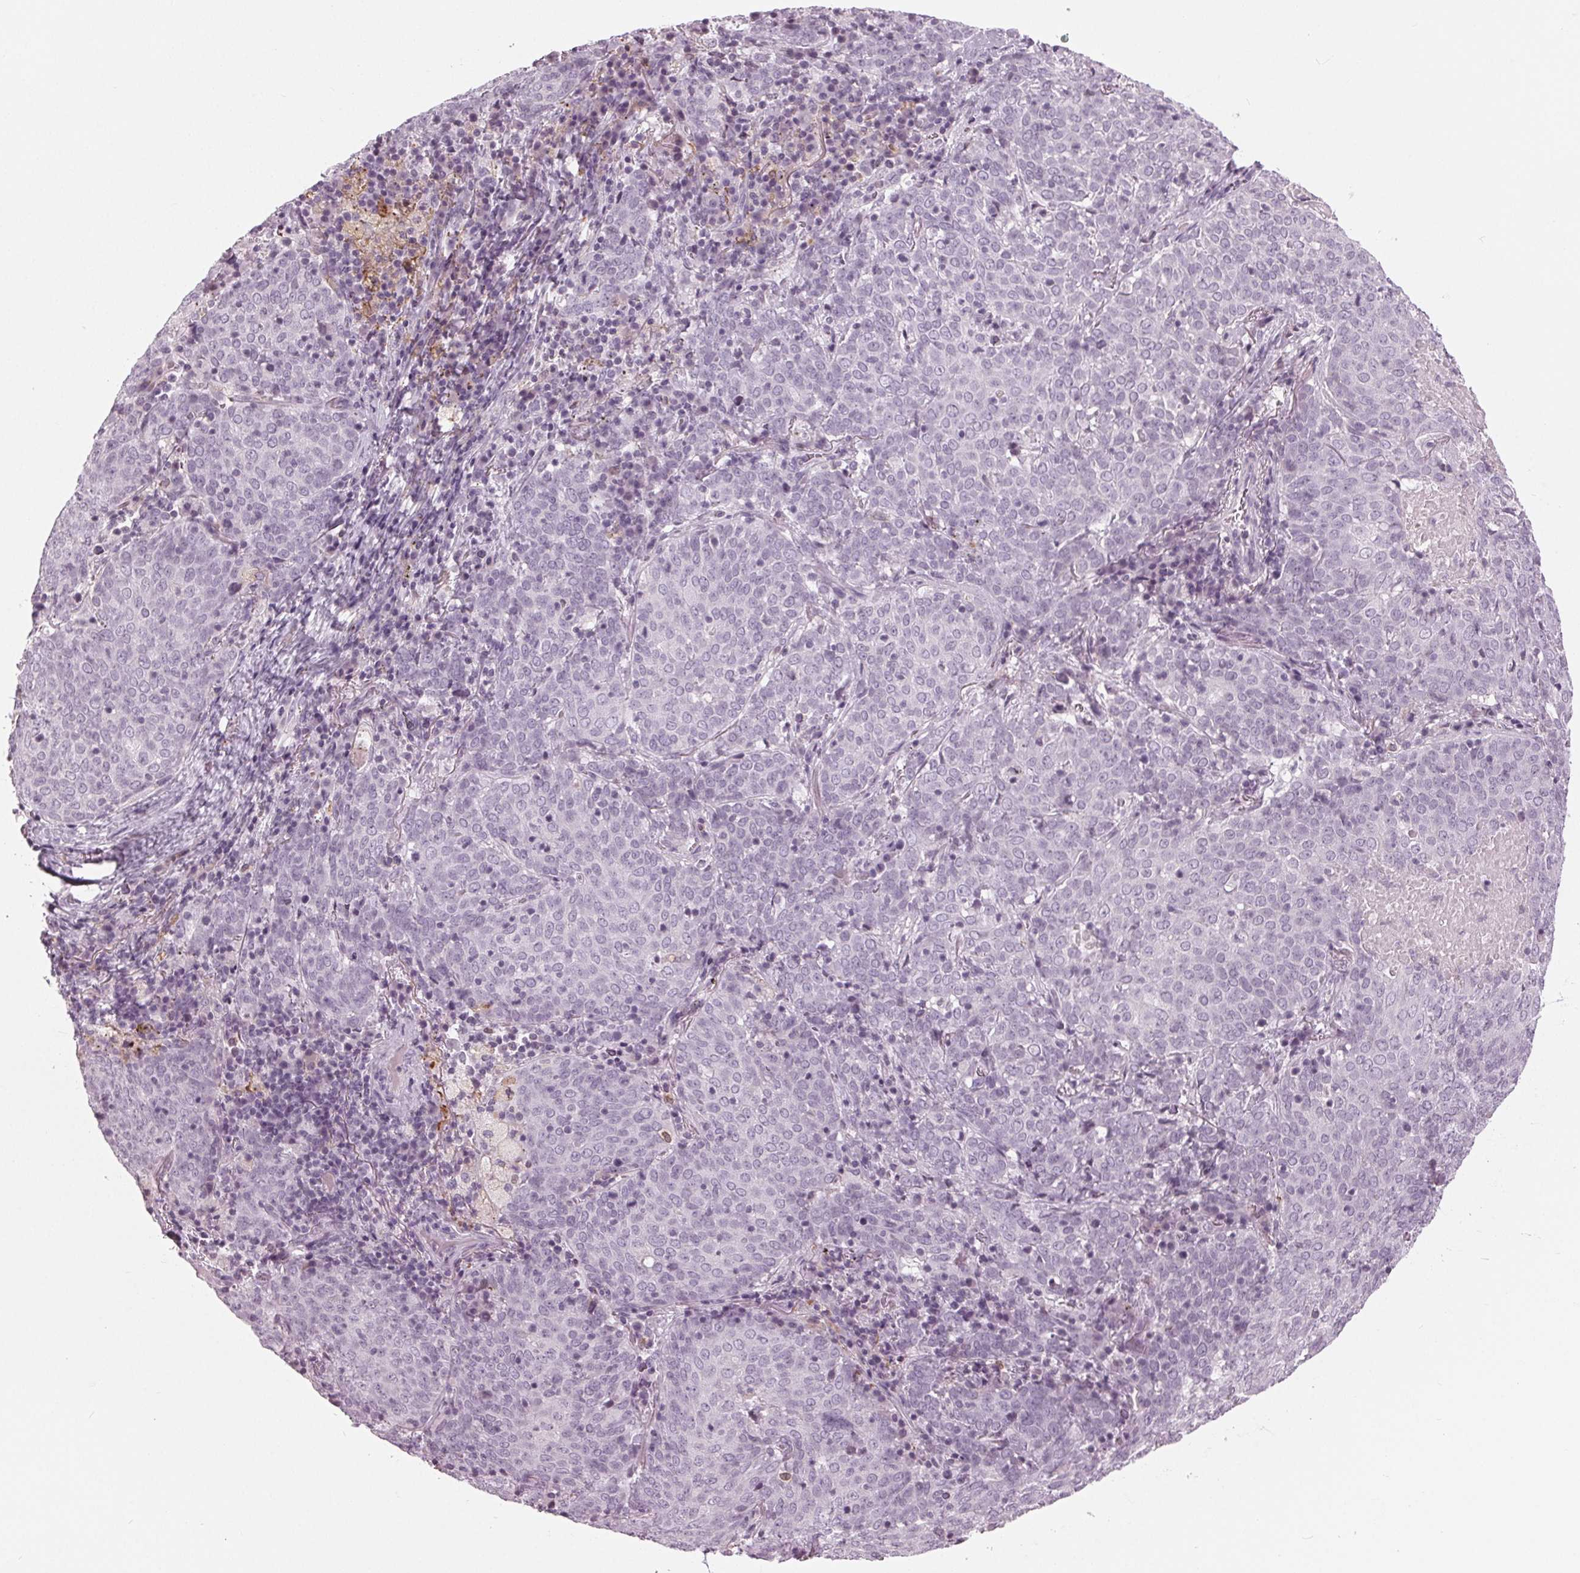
{"staining": {"intensity": "negative", "quantity": "none", "location": "none"}, "tissue": "lung cancer", "cell_type": "Tumor cells", "image_type": "cancer", "snomed": [{"axis": "morphology", "description": "Squamous cell carcinoma, NOS"}, {"axis": "topography", "description": "Lung"}], "caption": "A micrograph of lung squamous cell carcinoma stained for a protein exhibits no brown staining in tumor cells.", "gene": "SLC9A4", "patient": {"sex": "male", "age": 82}}